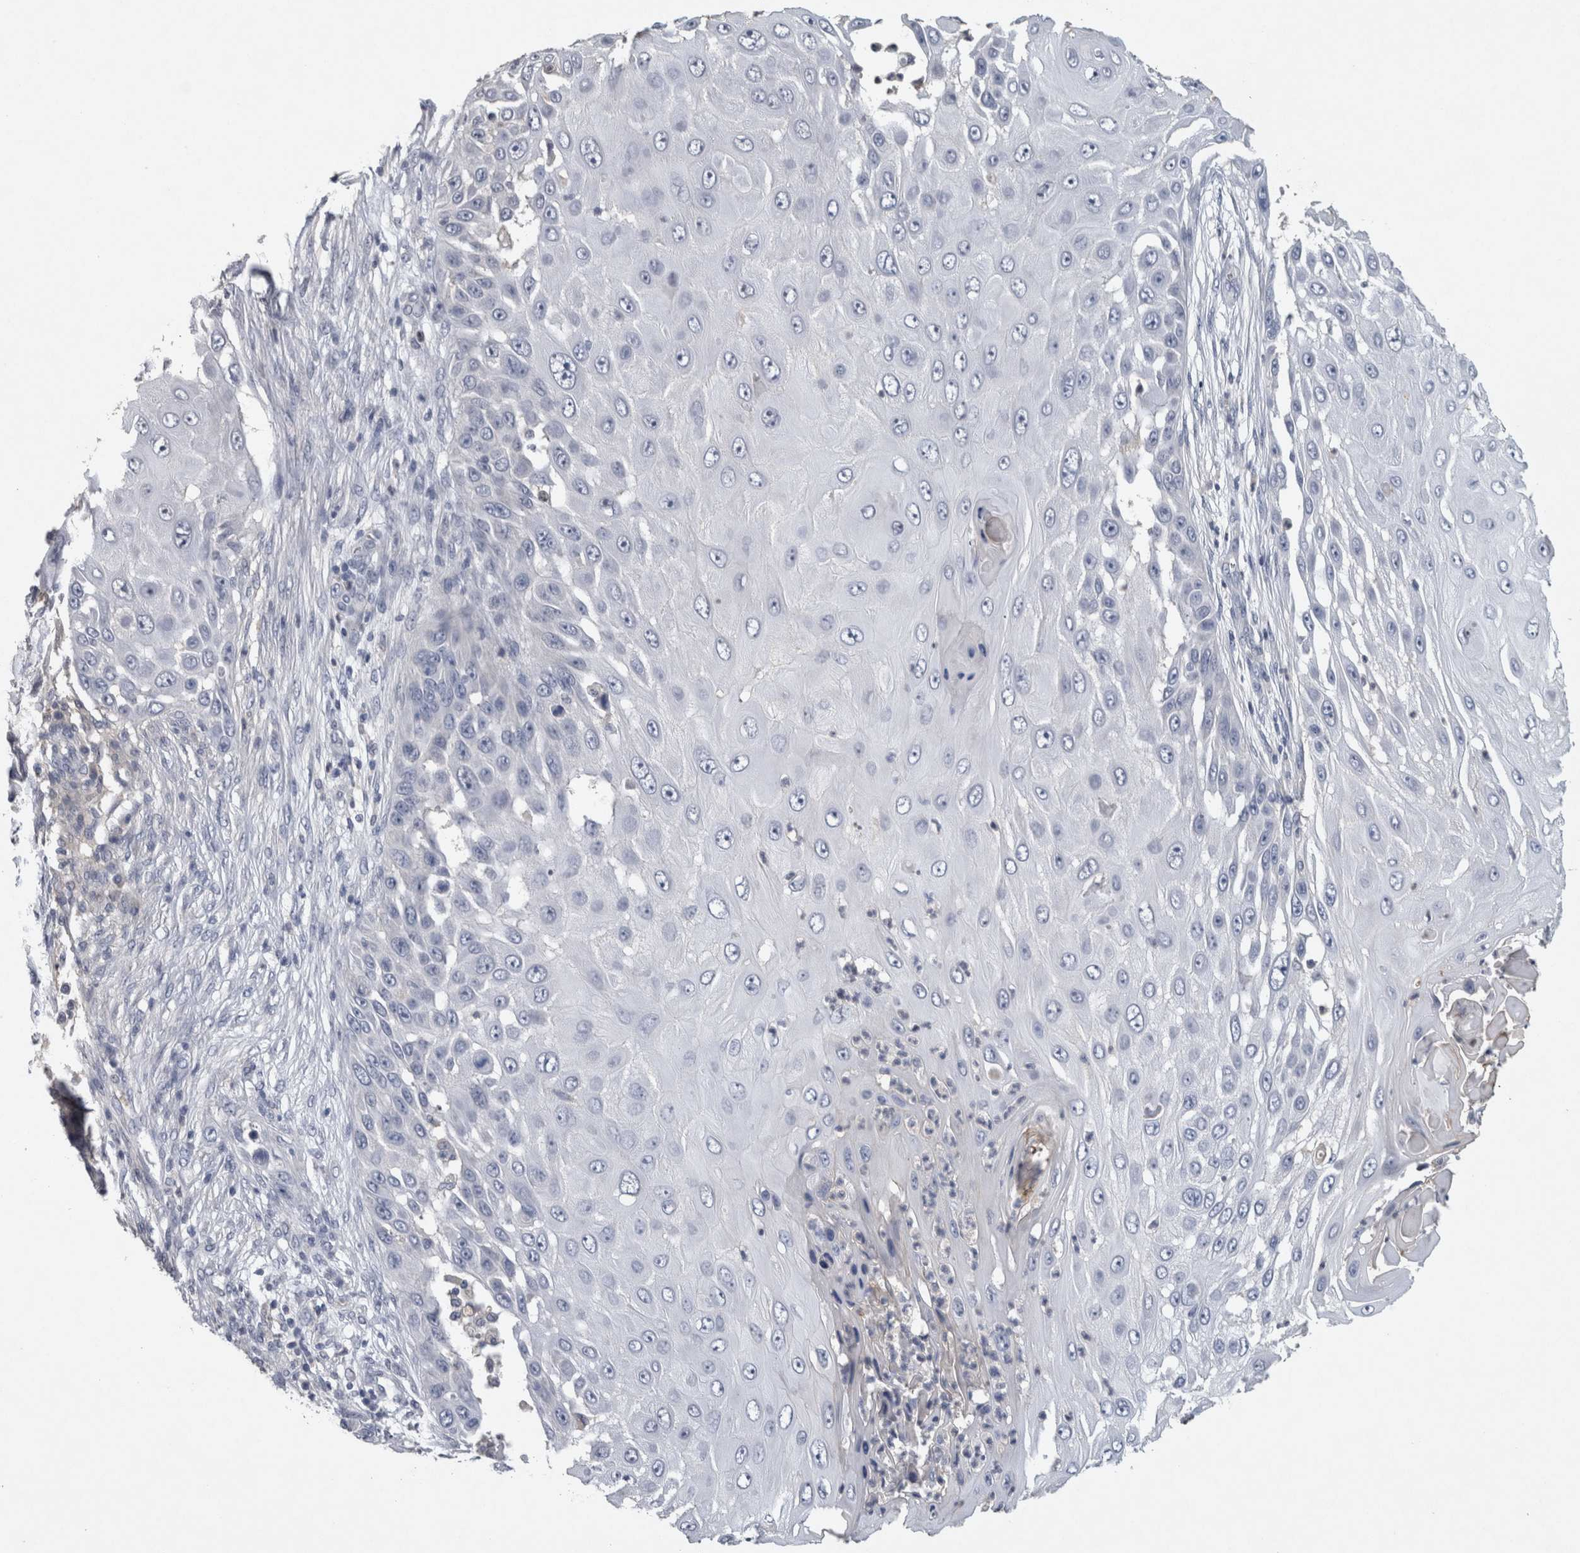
{"staining": {"intensity": "negative", "quantity": "none", "location": "none"}, "tissue": "skin cancer", "cell_type": "Tumor cells", "image_type": "cancer", "snomed": [{"axis": "morphology", "description": "Squamous cell carcinoma, NOS"}, {"axis": "topography", "description": "Skin"}], "caption": "Protein analysis of skin squamous cell carcinoma reveals no significant expression in tumor cells. (DAB IHC with hematoxylin counter stain).", "gene": "HEXD", "patient": {"sex": "female", "age": 44}}